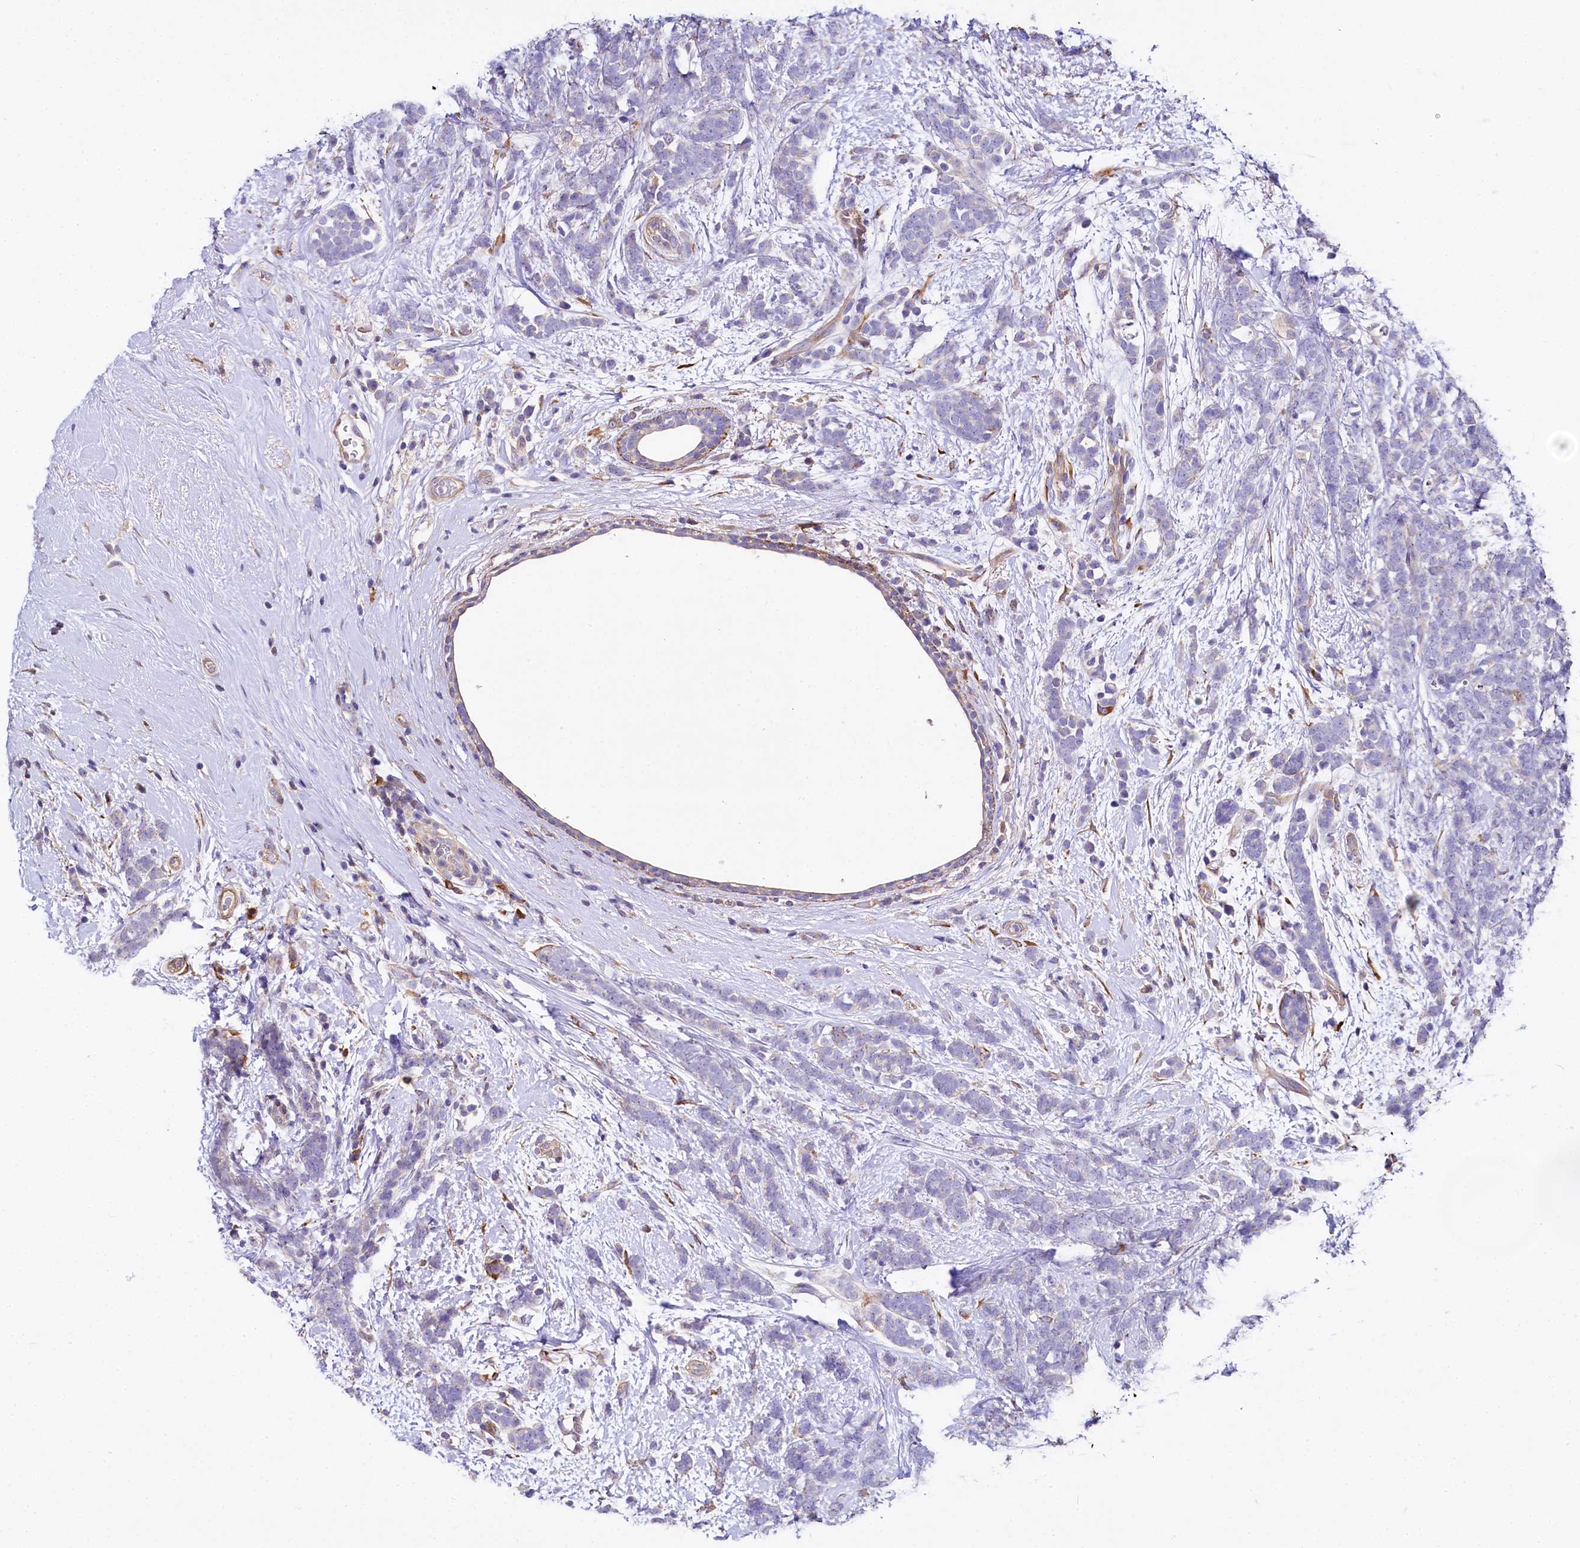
{"staining": {"intensity": "negative", "quantity": "none", "location": "none"}, "tissue": "breast cancer", "cell_type": "Tumor cells", "image_type": "cancer", "snomed": [{"axis": "morphology", "description": "Lobular carcinoma"}, {"axis": "topography", "description": "Breast"}], "caption": "Immunohistochemistry (IHC) photomicrograph of human breast lobular carcinoma stained for a protein (brown), which demonstrates no expression in tumor cells.", "gene": "FCHSD2", "patient": {"sex": "female", "age": 58}}